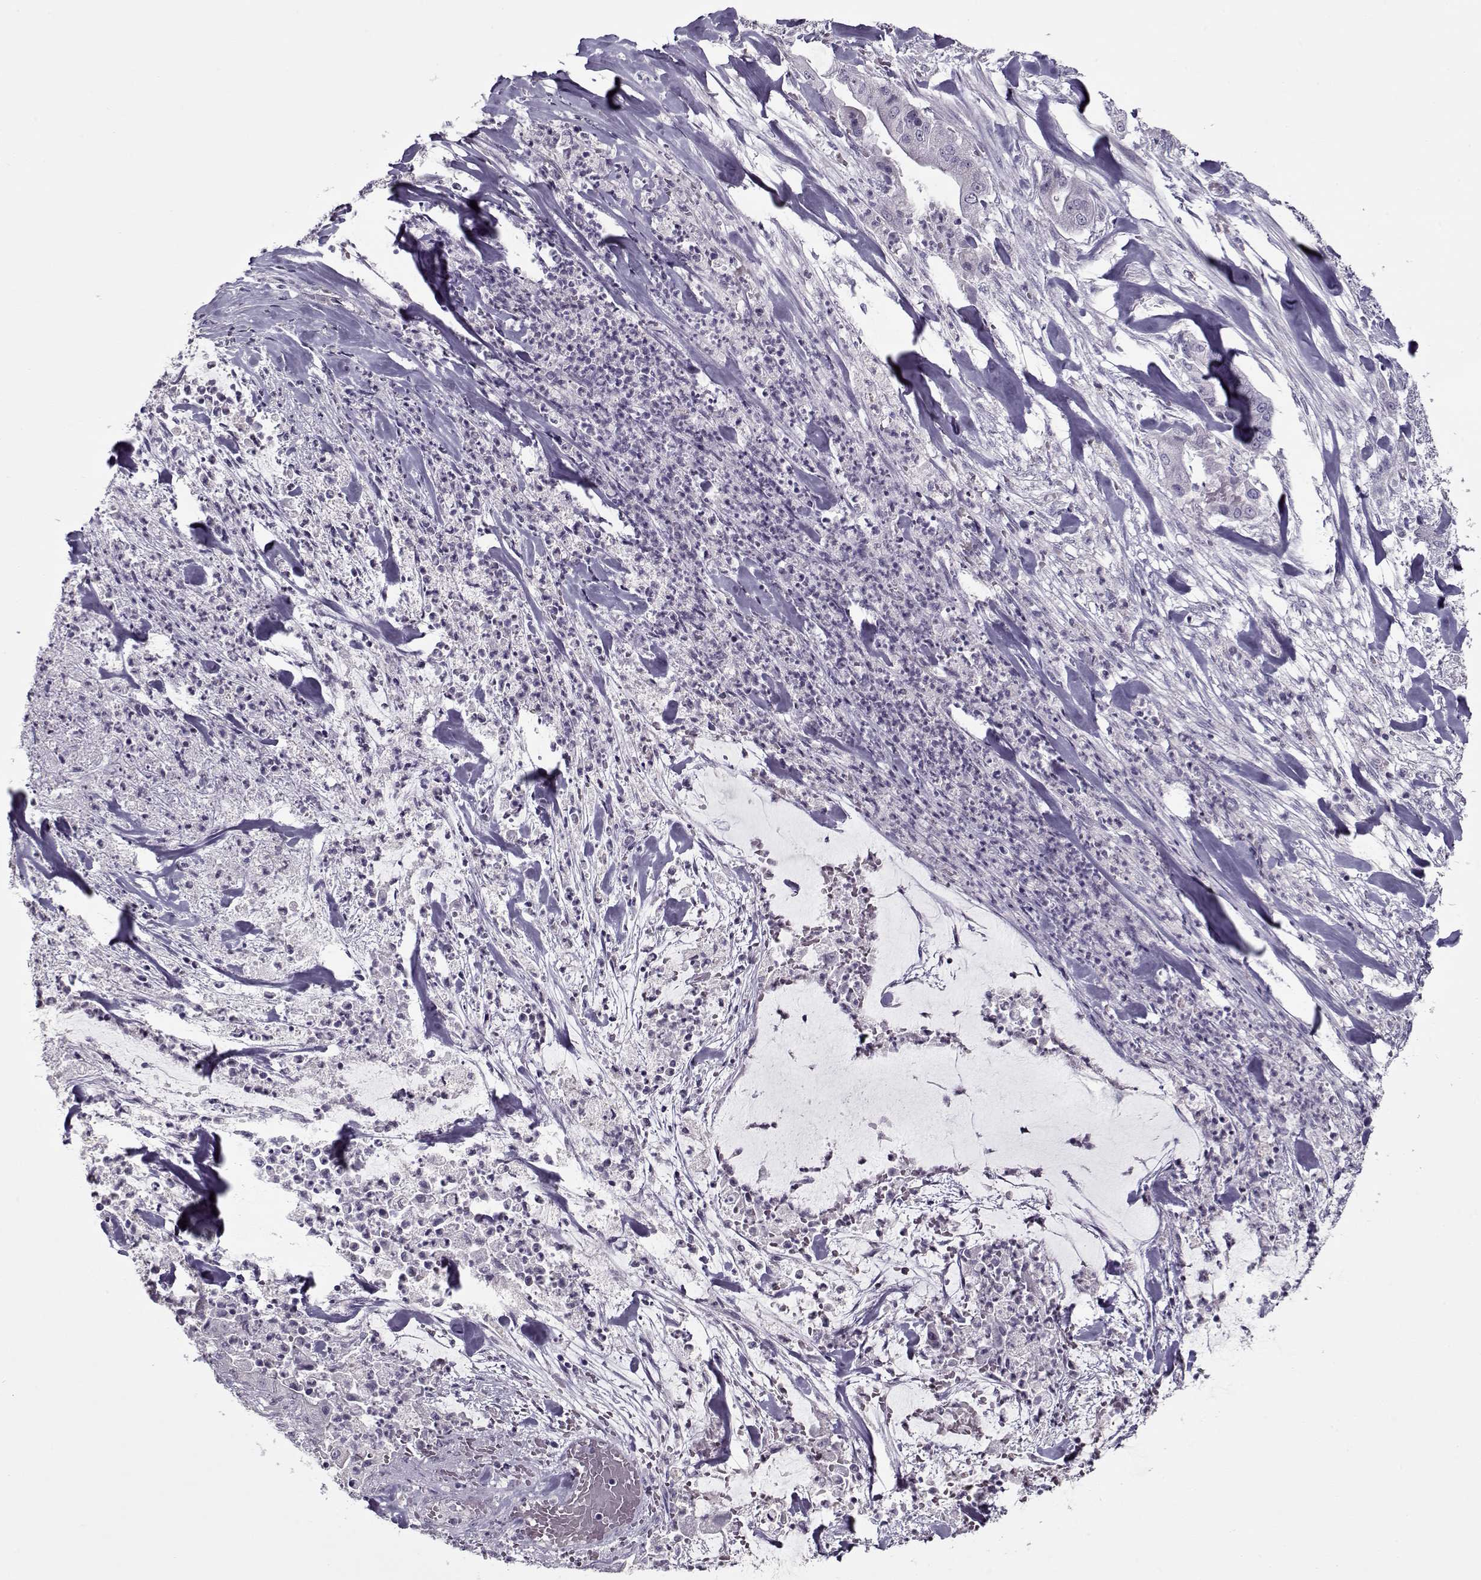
{"staining": {"intensity": "negative", "quantity": "none", "location": "none"}, "tissue": "pancreatic cancer", "cell_type": "Tumor cells", "image_type": "cancer", "snomed": [{"axis": "morphology", "description": "Normal tissue, NOS"}, {"axis": "morphology", "description": "Inflammation, NOS"}, {"axis": "morphology", "description": "Adenocarcinoma, NOS"}, {"axis": "topography", "description": "Pancreas"}], "caption": "There is no significant positivity in tumor cells of pancreatic adenocarcinoma.", "gene": "CIBAR1", "patient": {"sex": "male", "age": 57}}